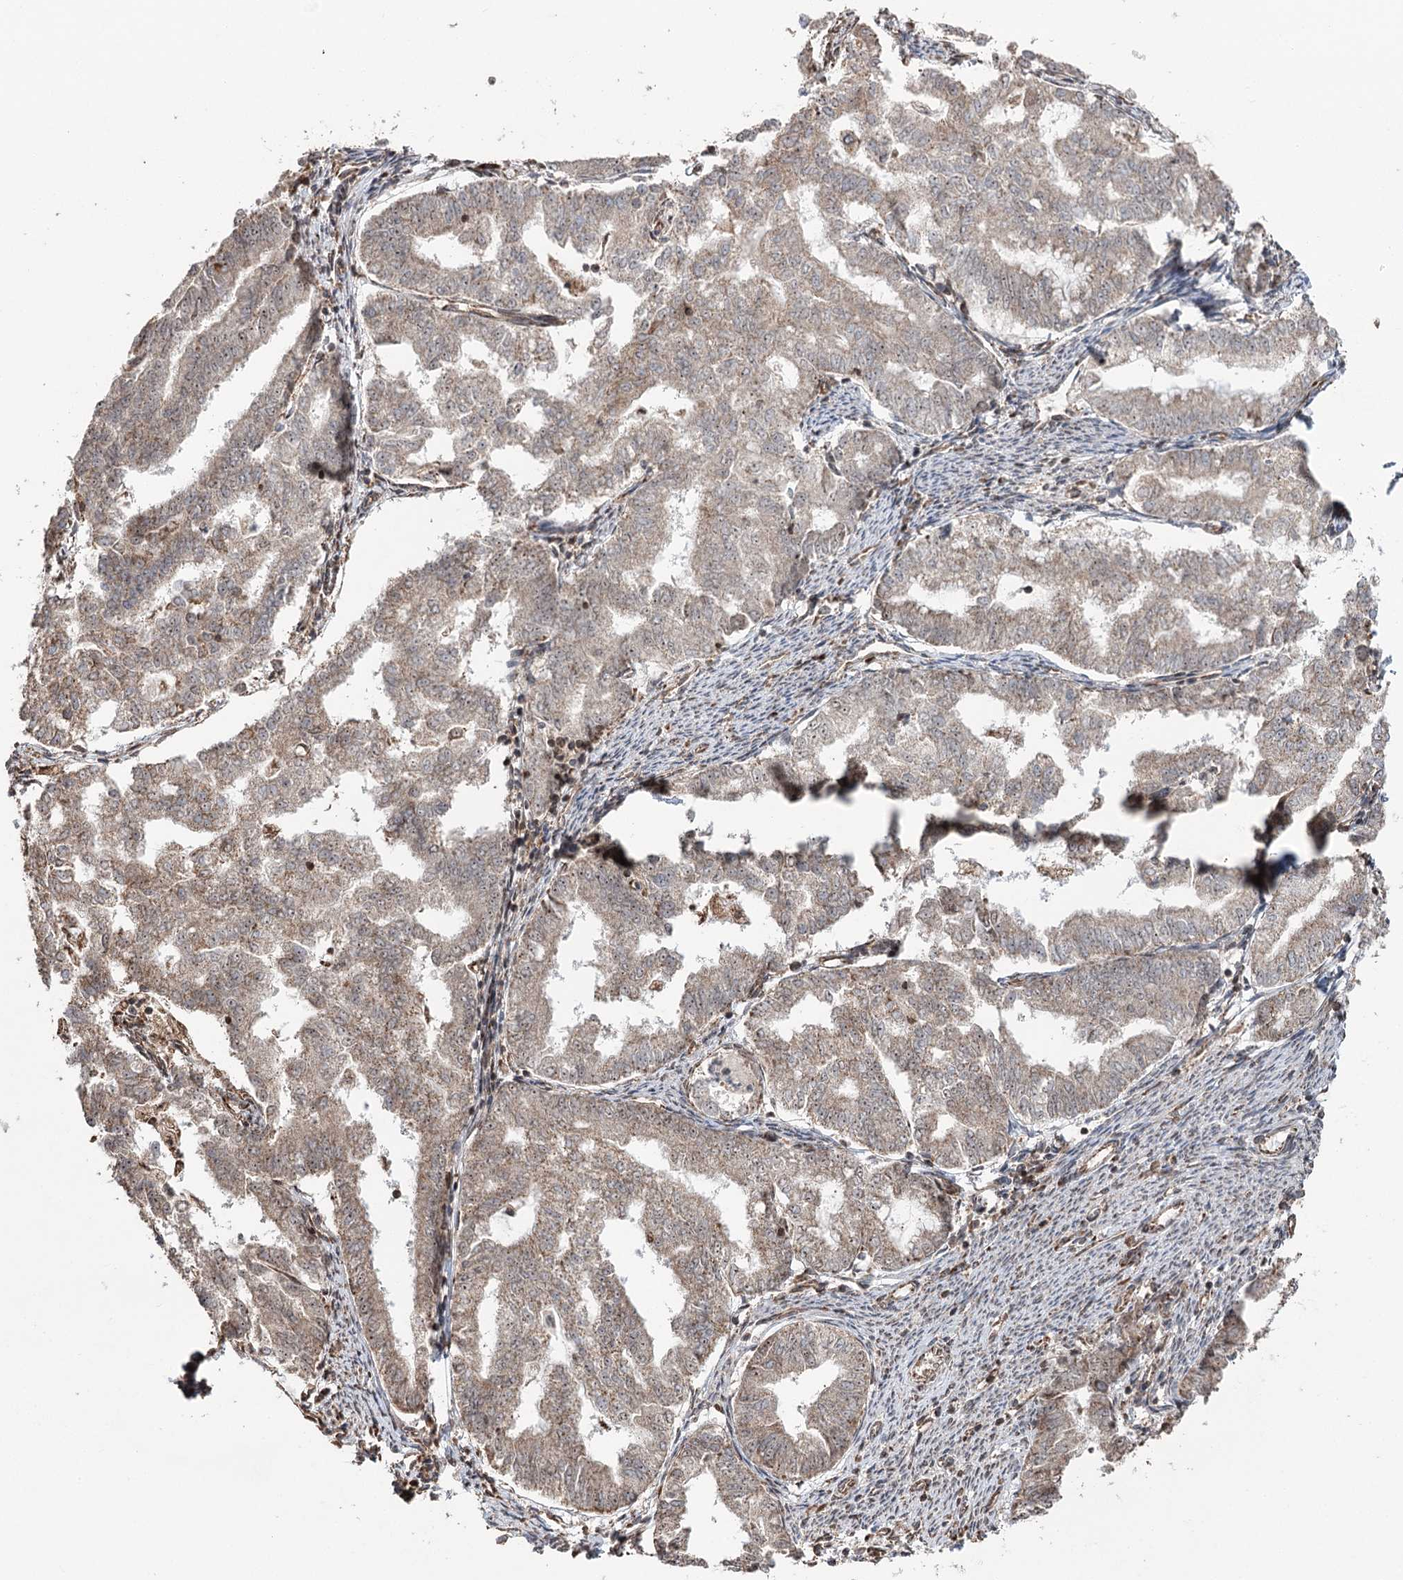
{"staining": {"intensity": "weak", "quantity": ">75%", "location": "cytoplasmic/membranous"}, "tissue": "endometrial cancer", "cell_type": "Tumor cells", "image_type": "cancer", "snomed": [{"axis": "morphology", "description": "Adenocarcinoma, NOS"}, {"axis": "topography", "description": "Endometrium"}], "caption": "Endometrial cancer stained with DAB immunohistochemistry (IHC) demonstrates low levels of weak cytoplasmic/membranous staining in approximately >75% of tumor cells. Using DAB (3,3'-diaminobenzidine) (brown) and hematoxylin (blue) stains, captured at high magnification using brightfield microscopy.", "gene": "STEEP1", "patient": {"sex": "female", "age": 79}}